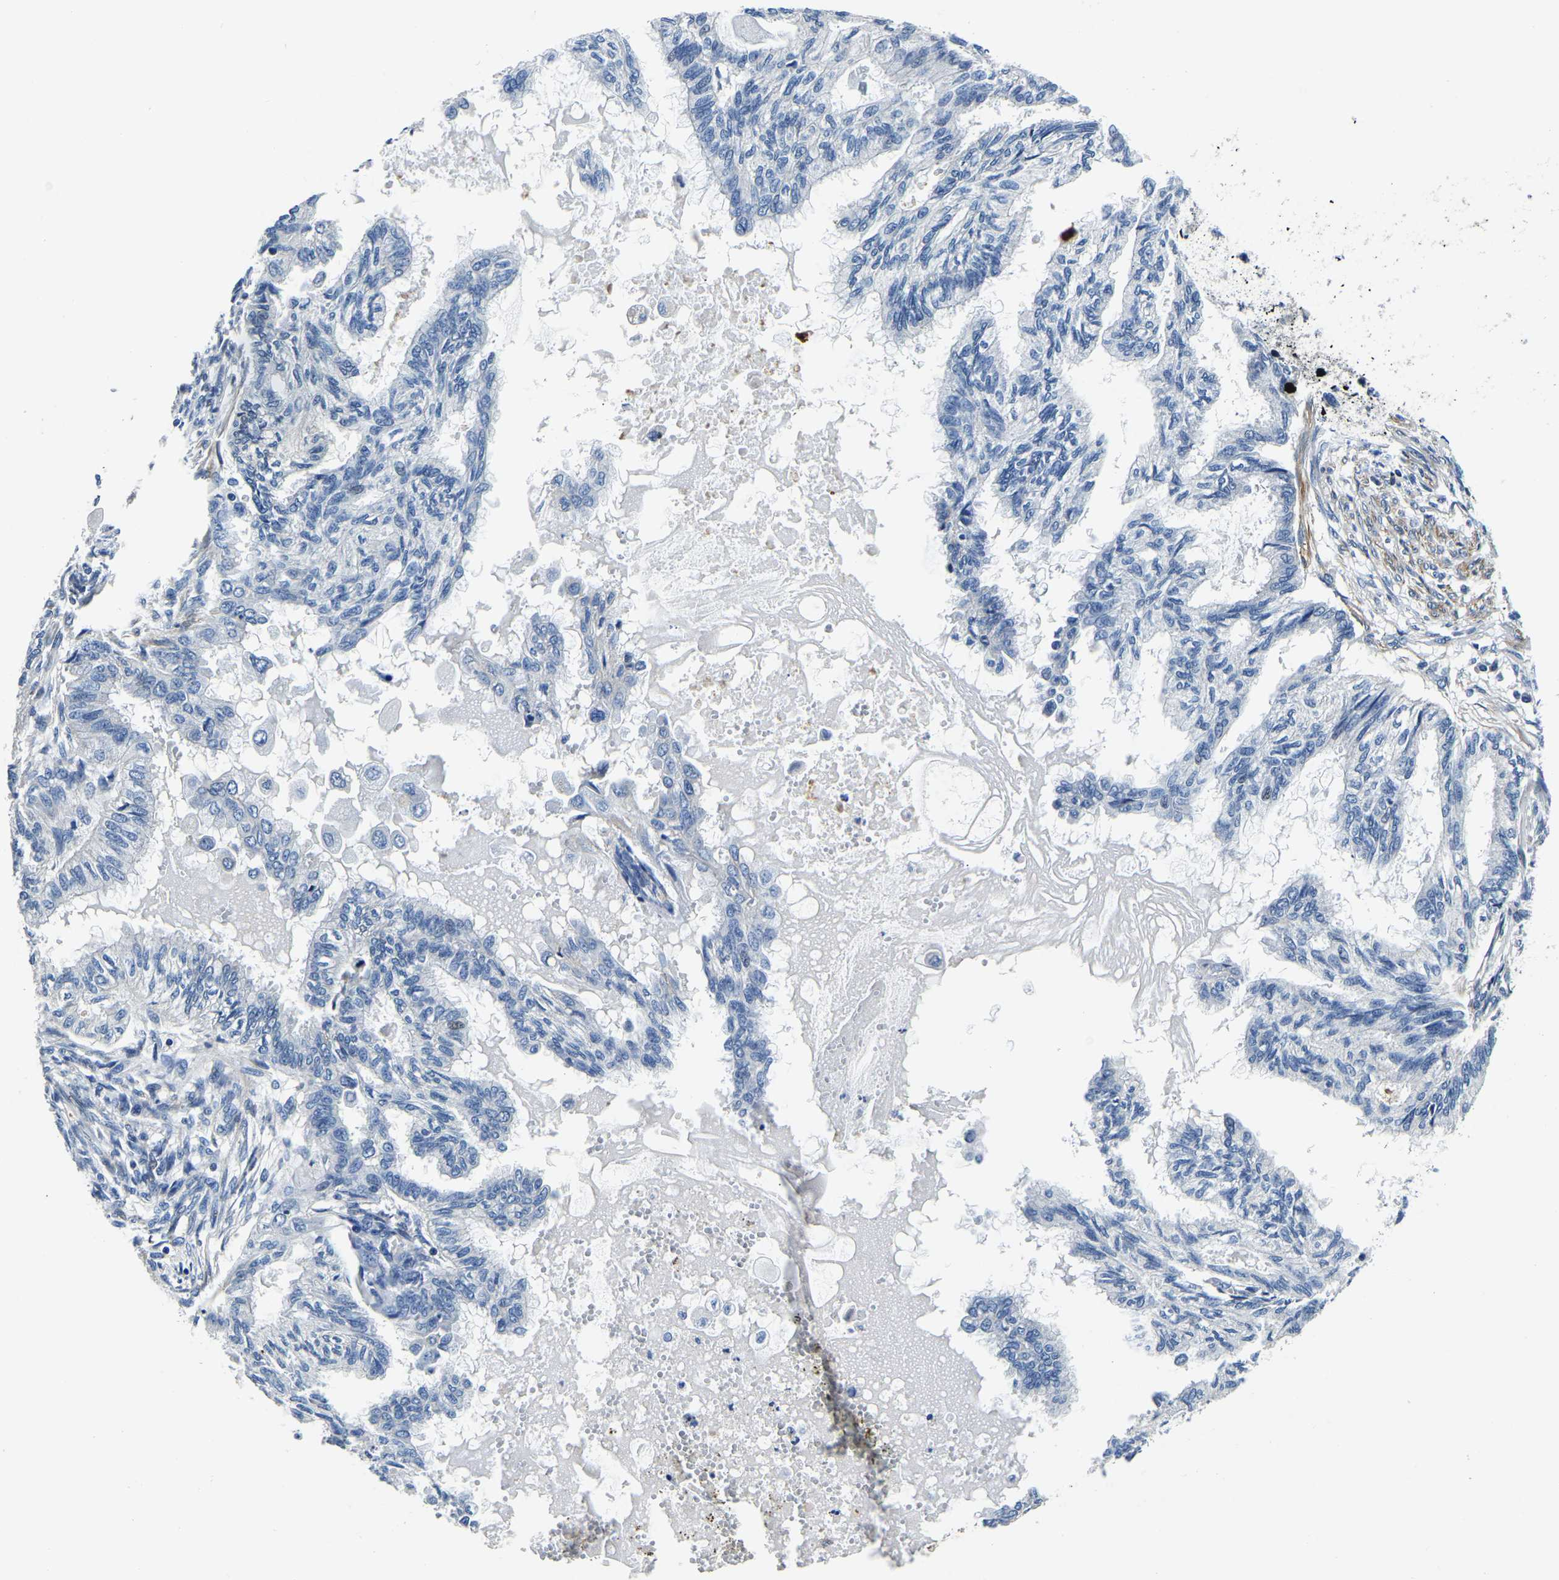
{"staining": {"intensity": "negative", "quantity": "none", "location": "none"}, "tissue": "cervical cancer", "cell_type": "Tumor cells", "image_type": "cancer", "snomed": [{"axis": "morphology", "description": "Normal tissue, NOS"}, {"axis": "morphology", "description": "Adenocarcinoma, NOS"}, {"axis": "topography", "description": "Cervix"}, {"axis": "topography", "description": "Endometrium"}], "caption": "IHC image of neoplastic tissue: human cervical cancer stained with DAB demonstrates no significant protein staining in tumor cells.", "gene": "KCTD17", "patient": {"sex": "female", "age": 86}}